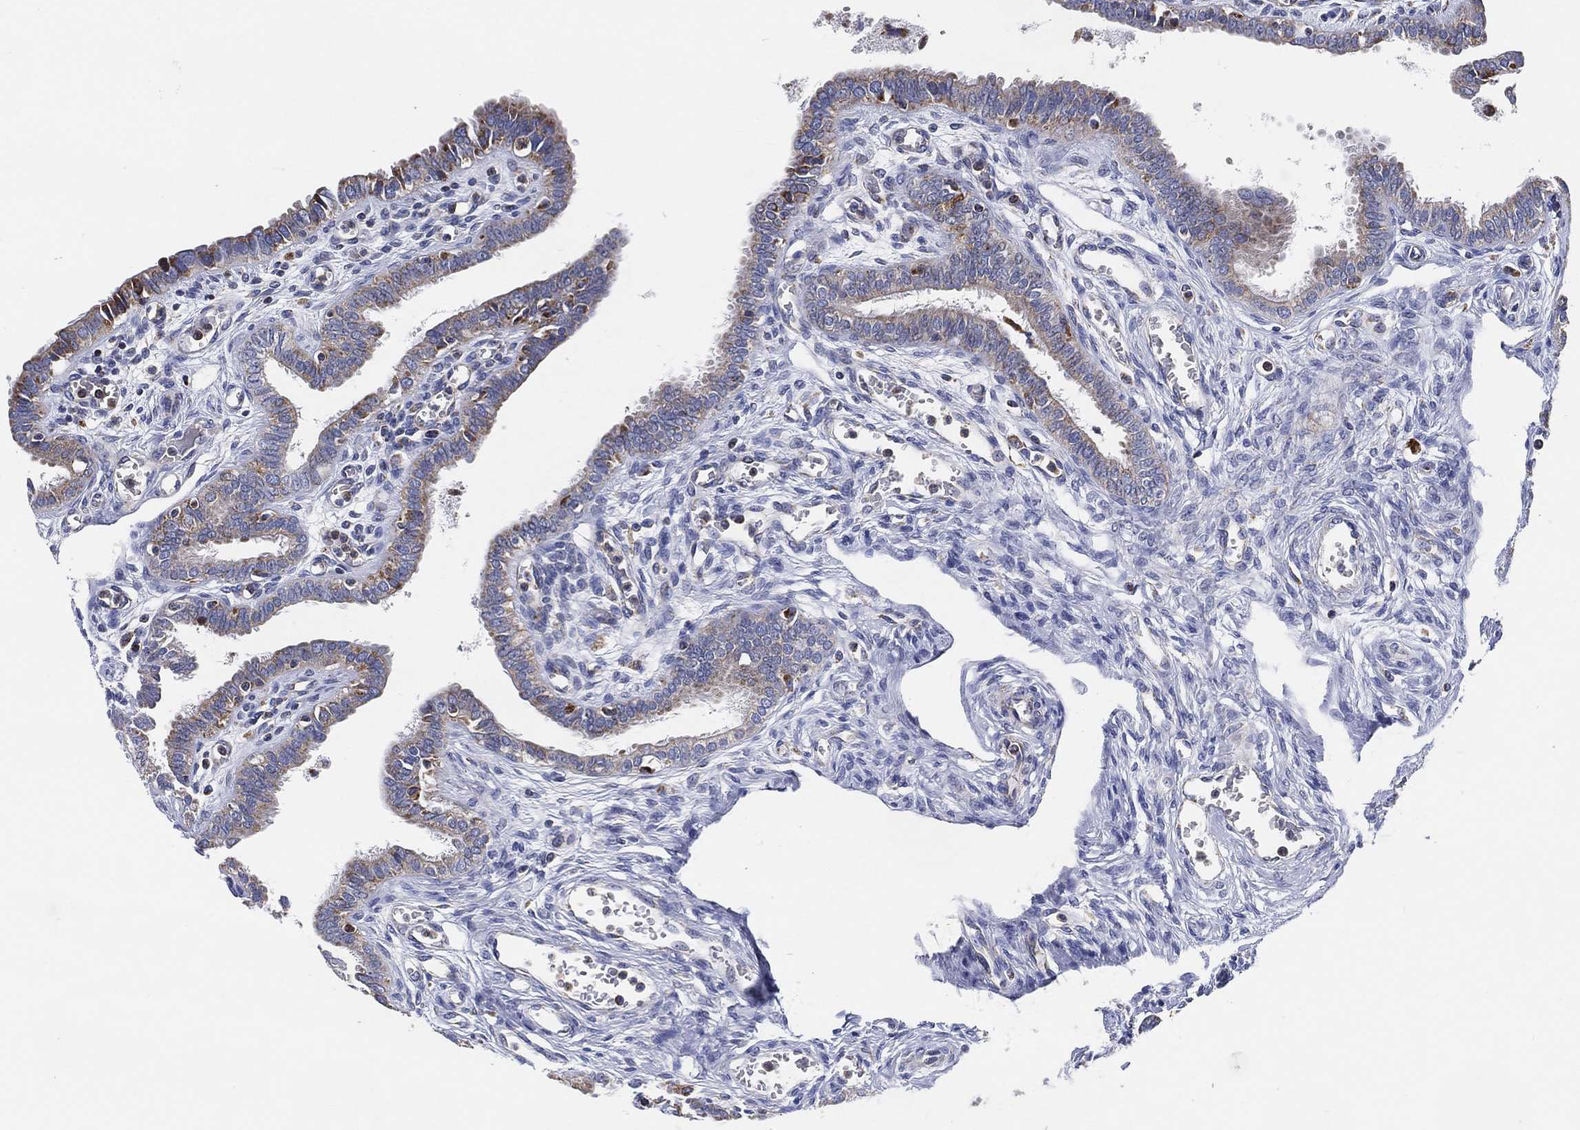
{"staining": {"intensity": "moderate", "quantity": "<25%", "location": "cytoplasmic/membranous"}, "tissue": "fallopian tube", "cell_type": "Glandular cells", "image_type": "normal", "snomed": [{"axis": "morphology", "description": "Normal tissue, NOS"}, {"axis": "morphology", "description": "Carcinoma, endometroid"}, {"axis": "topography", "description": "Fallopian tube"}, {"axis": "topography", "description": "Ovary"}], "caption": "Brown immunohistochemical staining in unremarkable fallopian tube exhibits moderate cytoplasmic/membranous staining in approximately <25% of glandular cells.", "gene": "GCAT", "patient": {"sex": "female", "age": 42}}